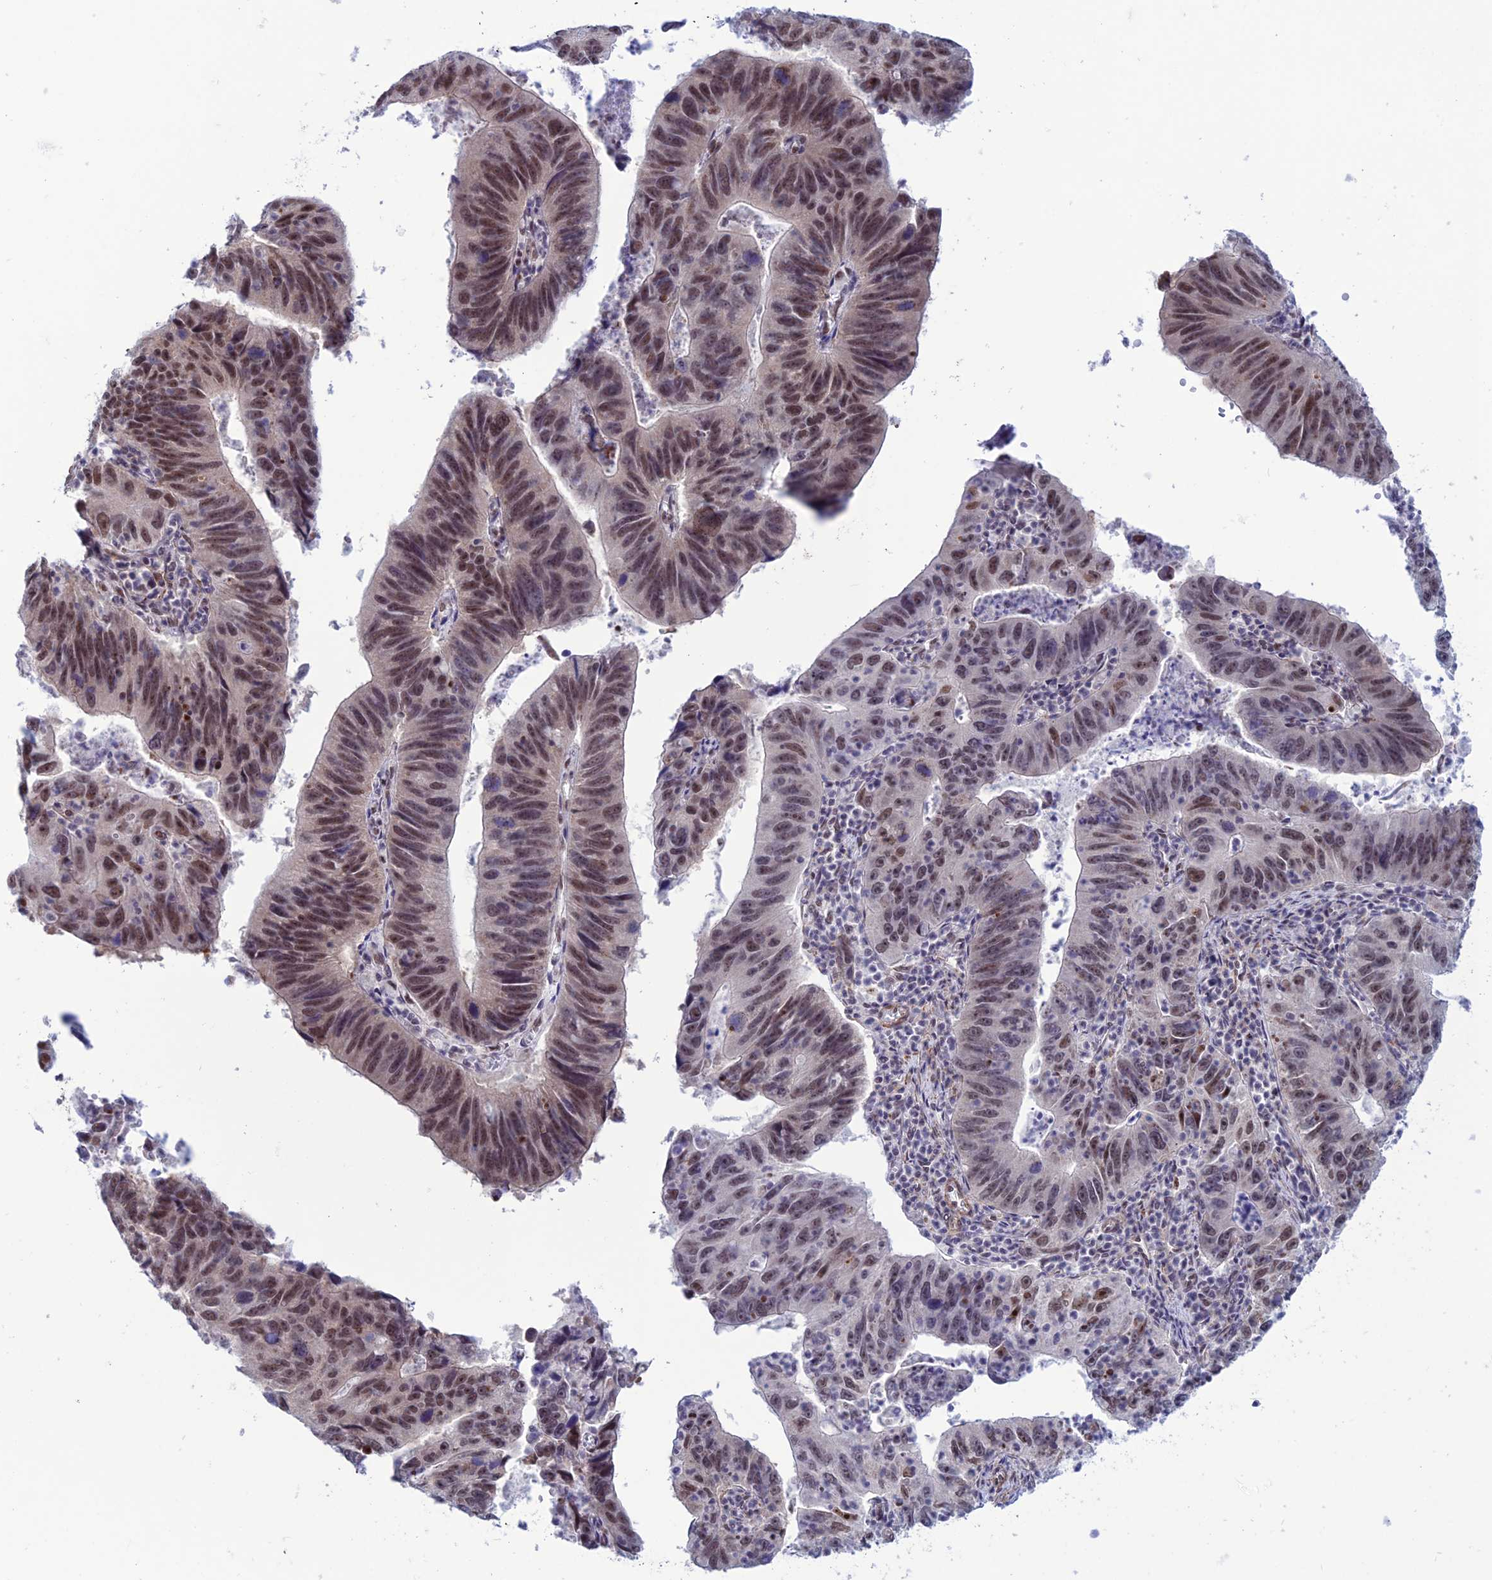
{"staining": {"intensity": "moderate", "quantity": ">75%", "location": "nuclear"}, "tissue": "stomach cancer", "cell_type": "Tumor cells", "image_type": "cancer", "snomed": [{"axis": "morphology", "description": "Adenocarcinoma, NOS"}, {"axis": "topography", "description": "Stomach"}], "caption": "The immunohistochemical stain shows moderate nuclear expression in tumor cells of adenocarcinoma (stomach) tissue.", "gene": "U2AF1", "patient": {"sex": "male", "age": 59}}